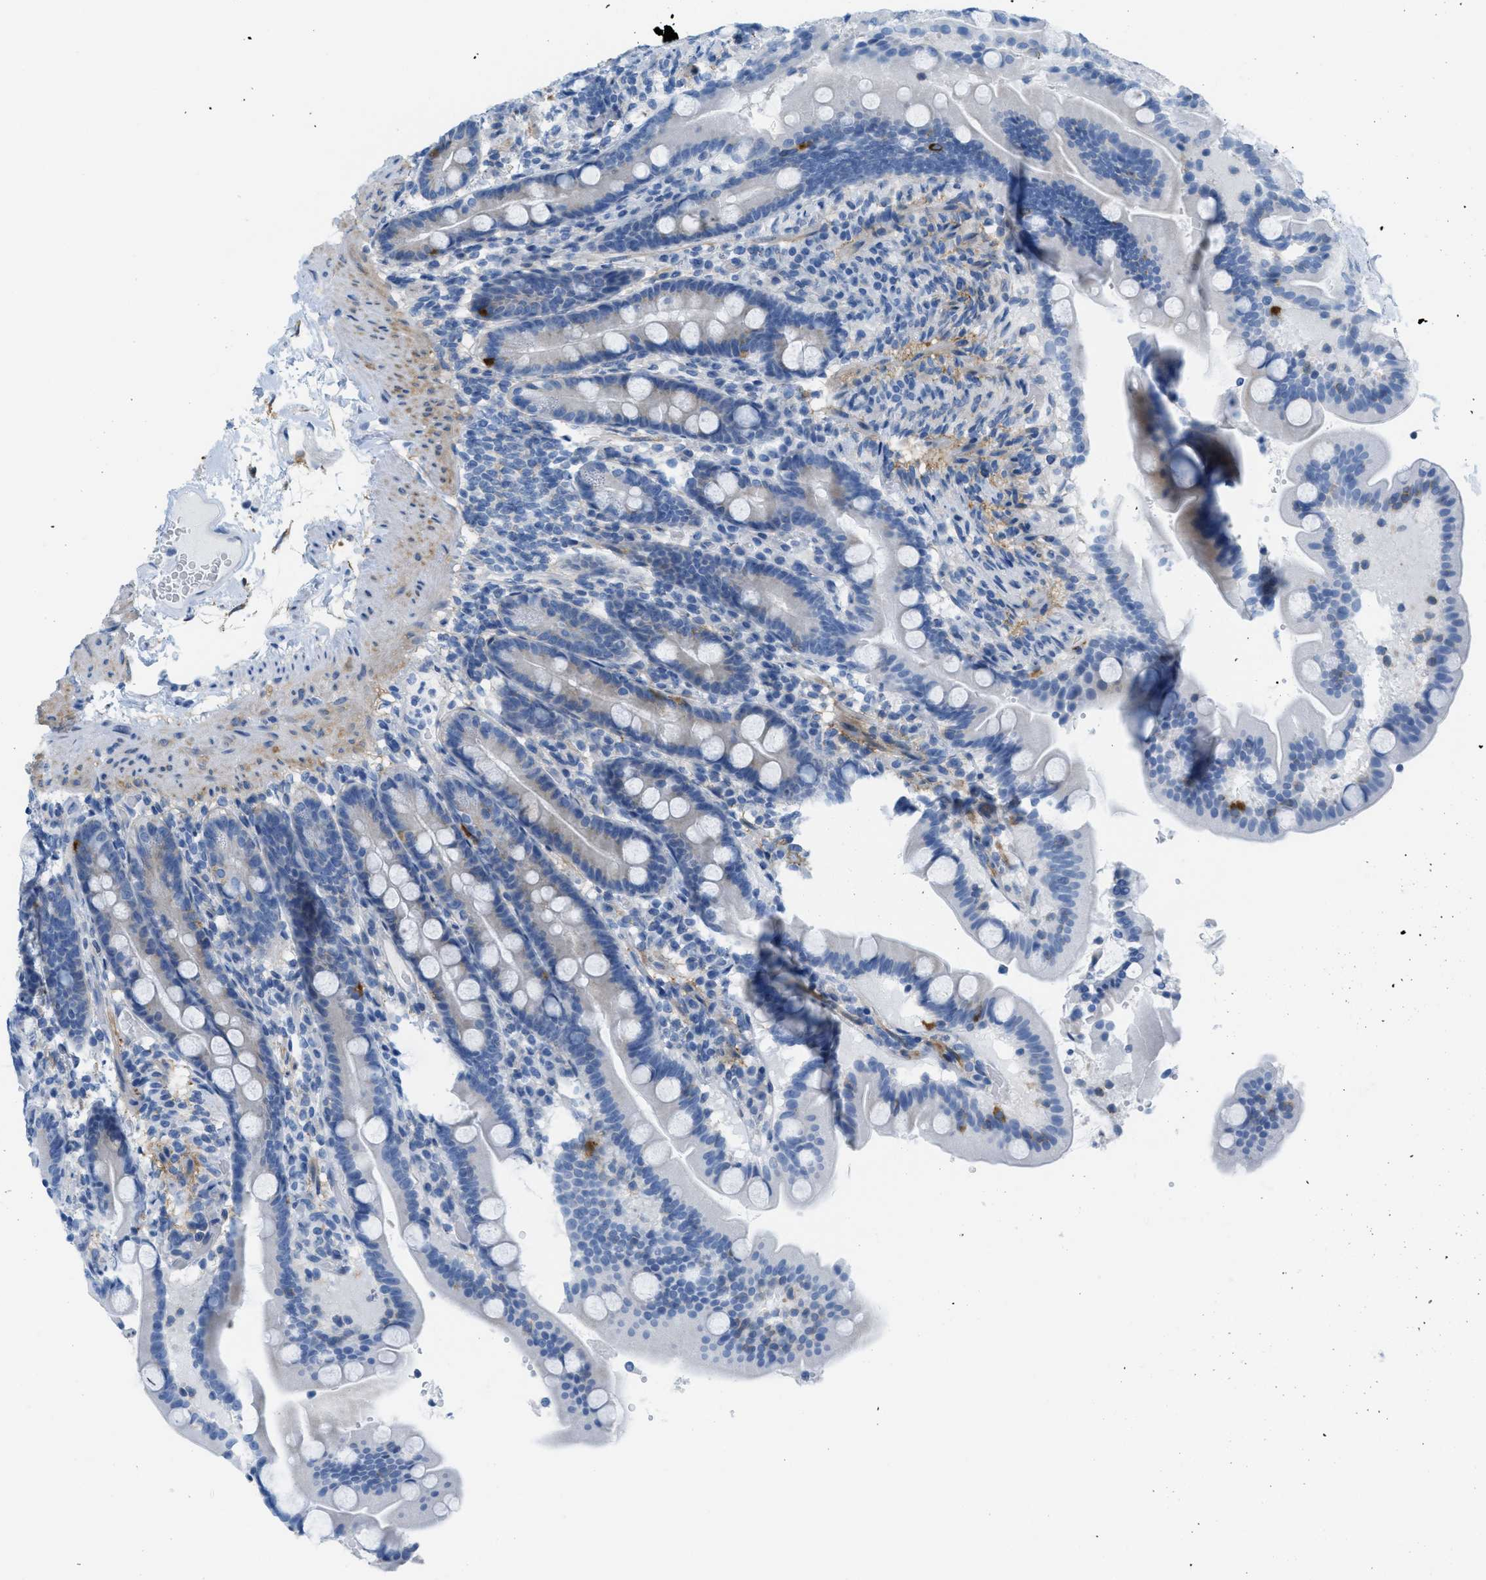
{"staining": {"intensity": "moderate", "quantity": "<25%", "location": "cytoplasmic/membranous"}, "tissue": "duodenum", "cell_type": "Glandular cells", "image_type": "normal", "snomed": [{"axis": "morphology", "description": "Normal tissue, NOS"}, {"axis": "topography", "description": "Duodenum"}], "caption": "Moderate cytoplasmic/membranous staining for a protein is identified in approximately <25% of glandular cells of normal duodenum using immunohistochemistry (IHC).", "gene": "ASGR1", "patient": {"sex": "male", "age": 54}}